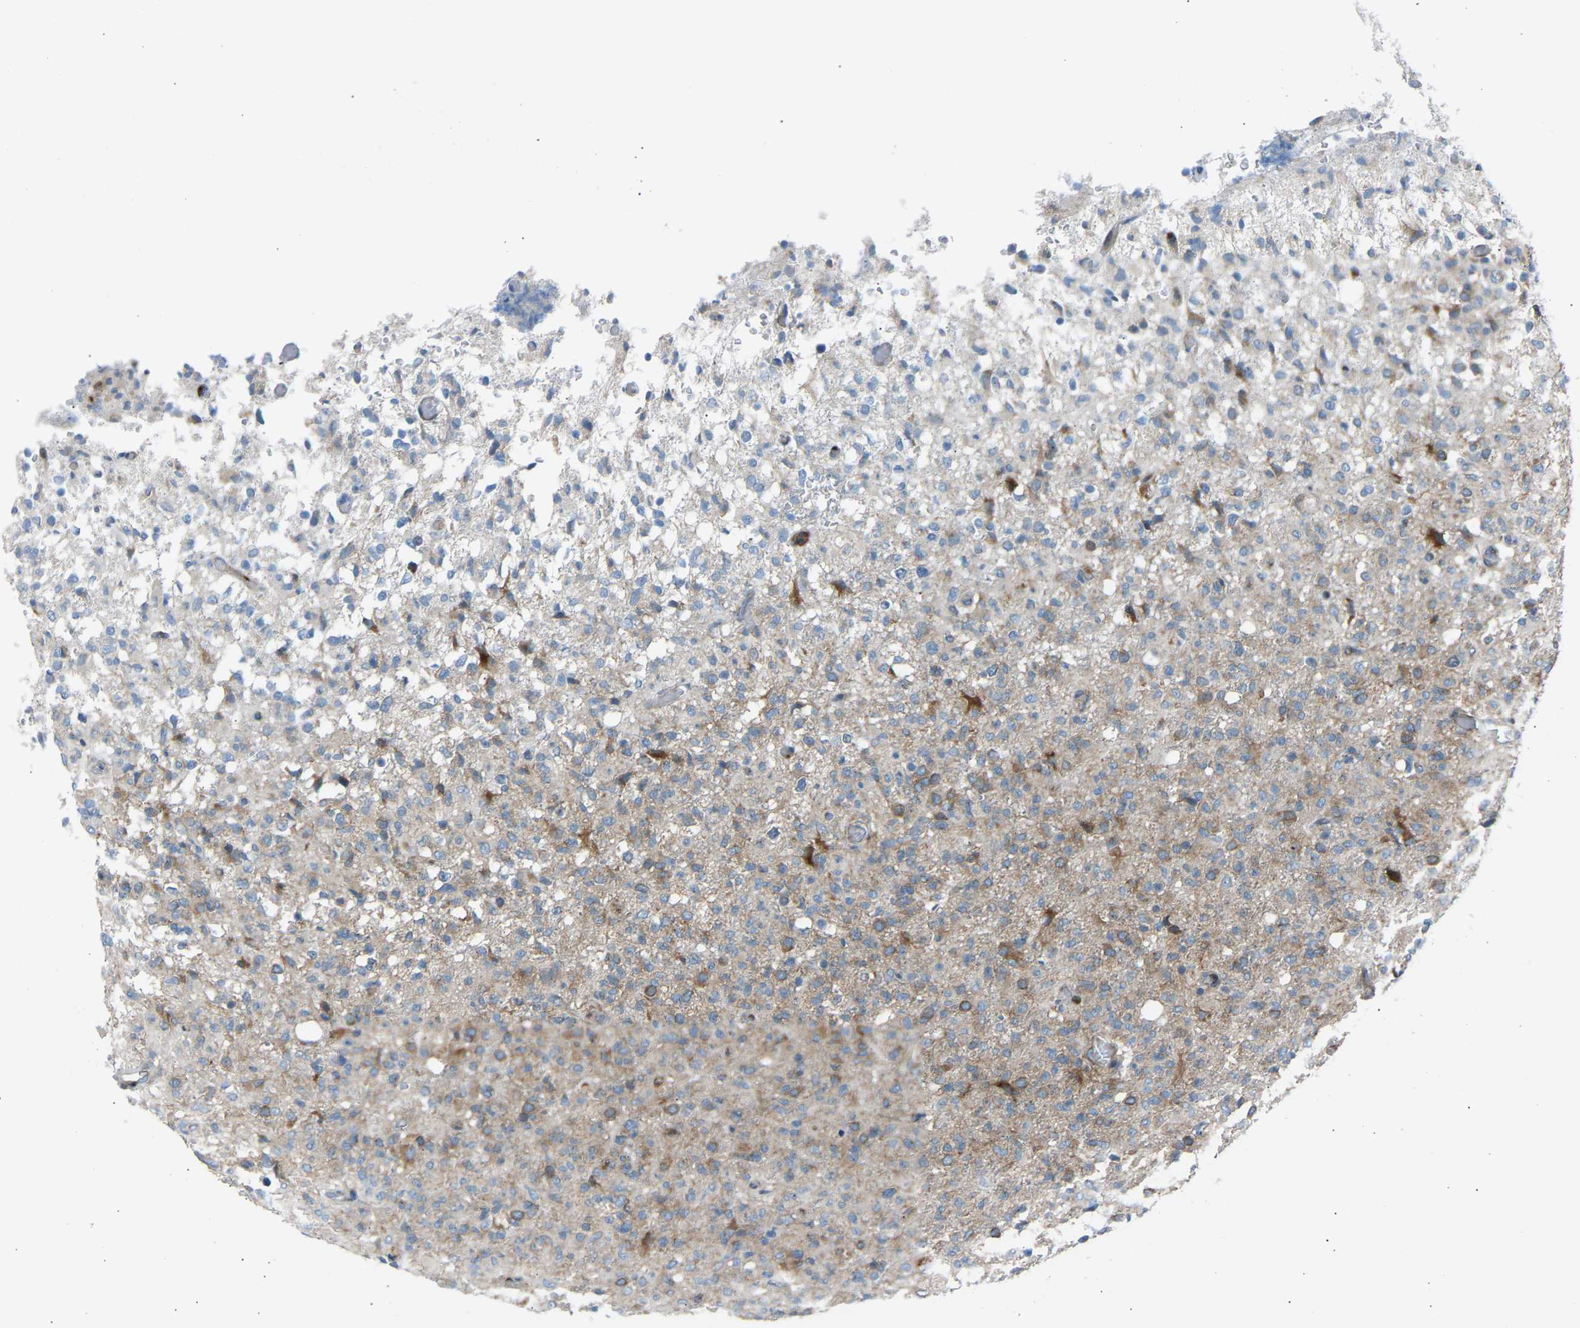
{"staining": {"intensity": "moderate", "quantity": ">75%", "location": "cytoplasmic/membranous"}, "tissue": "glioma", "cell_type": "Tumor cells", "image_type": "cancer", "snomed": [{"axis": "morphology", "description": "Glioma, malignant, High grade"}, {"axis": "topography", "description": "Brain"}], "caption": "Immunohistochemical staining of high-grade glioma (malignant) displays moderate cytoplasmic/membranous protein staining in about >75% of tumor cells.", "gene": "VPS41", "patient": {"sex": "female", "age": 57}}